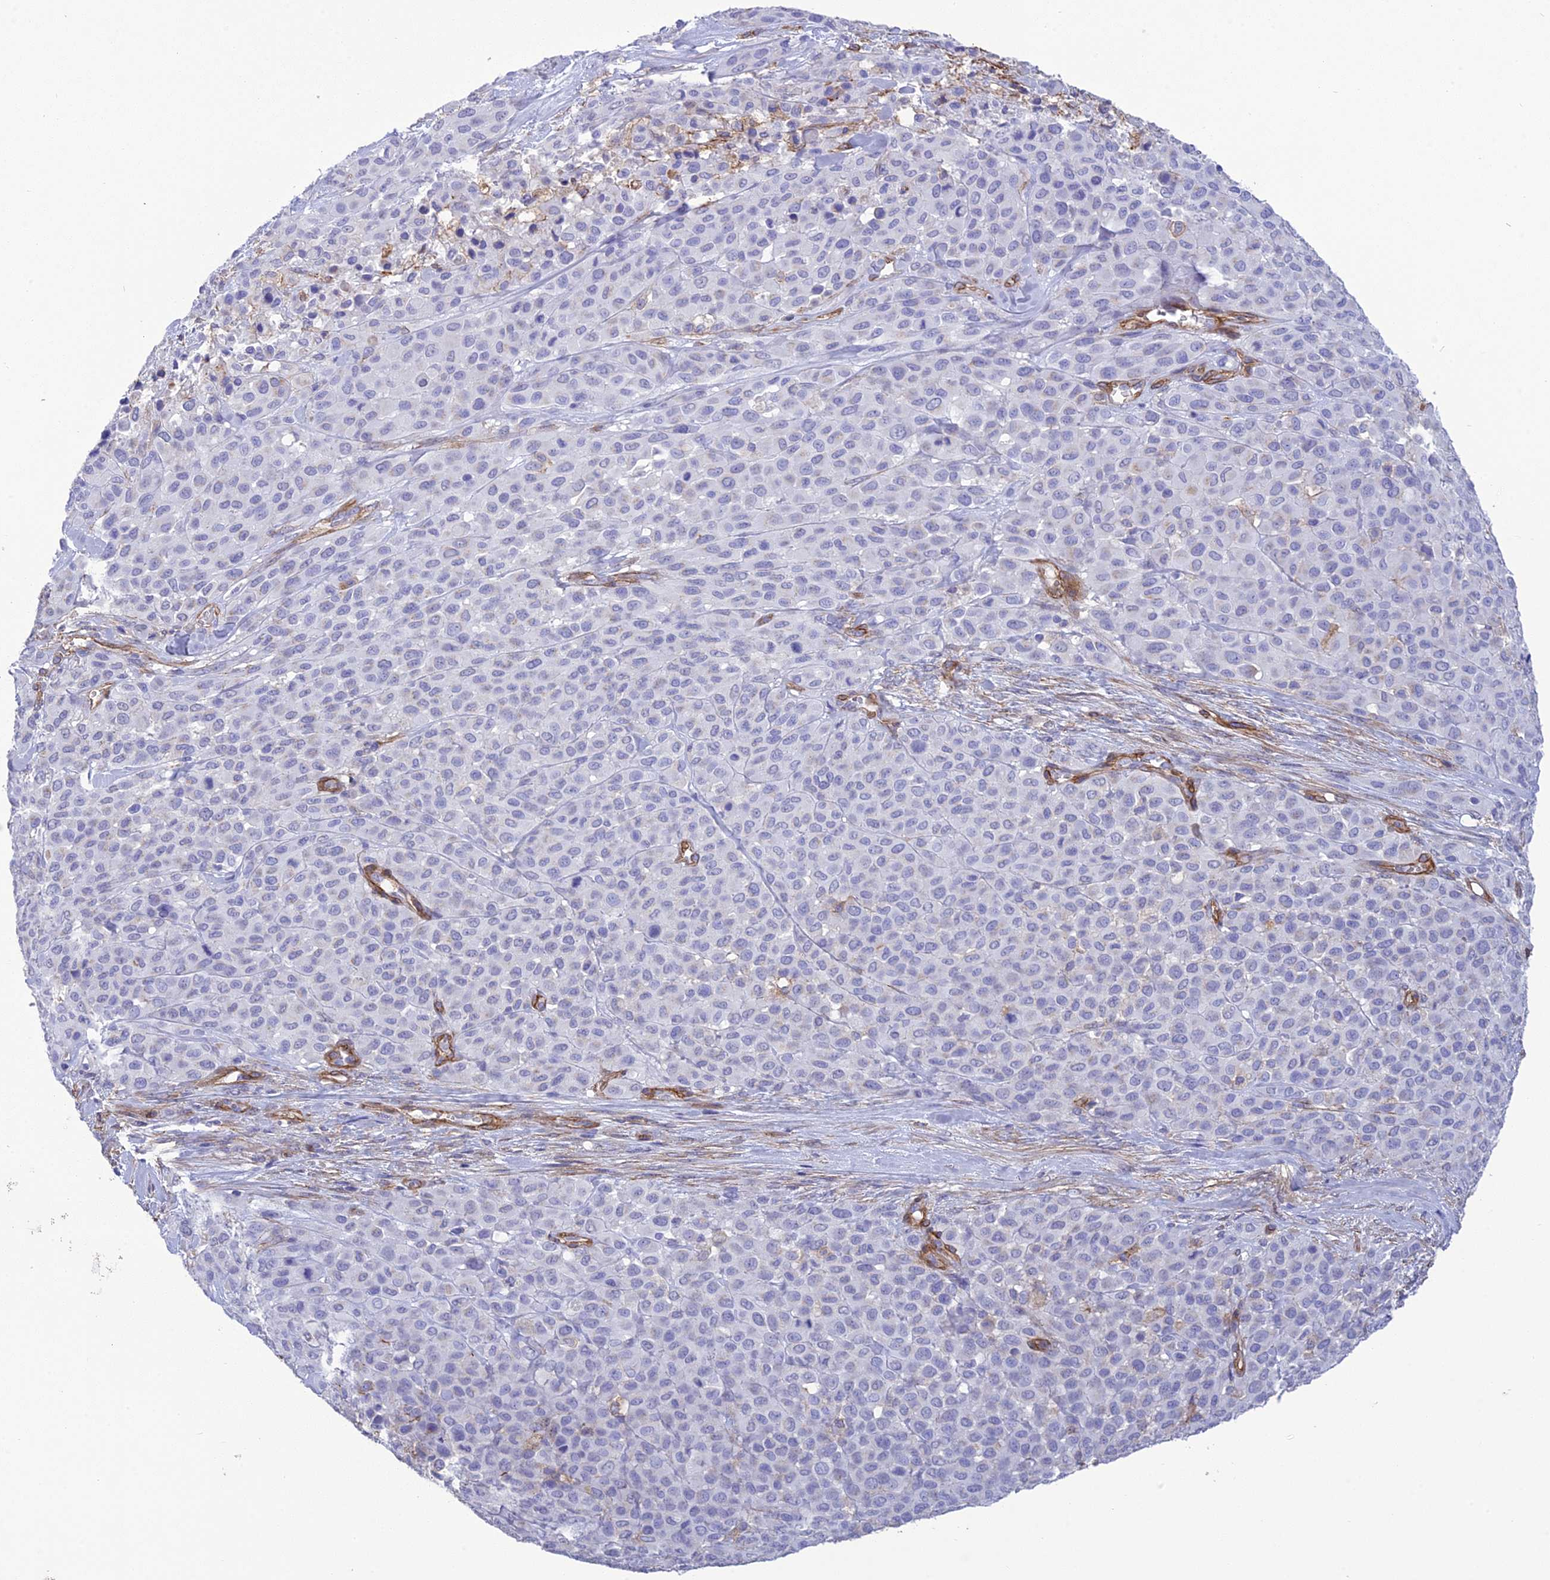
{"staining": {"intensity": "negative", "quantity": "none", "location": "none"}, "tissue": "melanoma", "cell_type": "Tumor cells", "image_type": "cancer", "snomed": [{"axis": "morphology", "description": "Malignant melanoma, Metastatic site"}, {"axis": "topography", "description": "Skin"}], "caption": "Melanoma was stained to show a protein in brown. There is no significant staining in tumor cells.", "gene": "TNS1", "patient": {"sex": "female", "age": 81}}